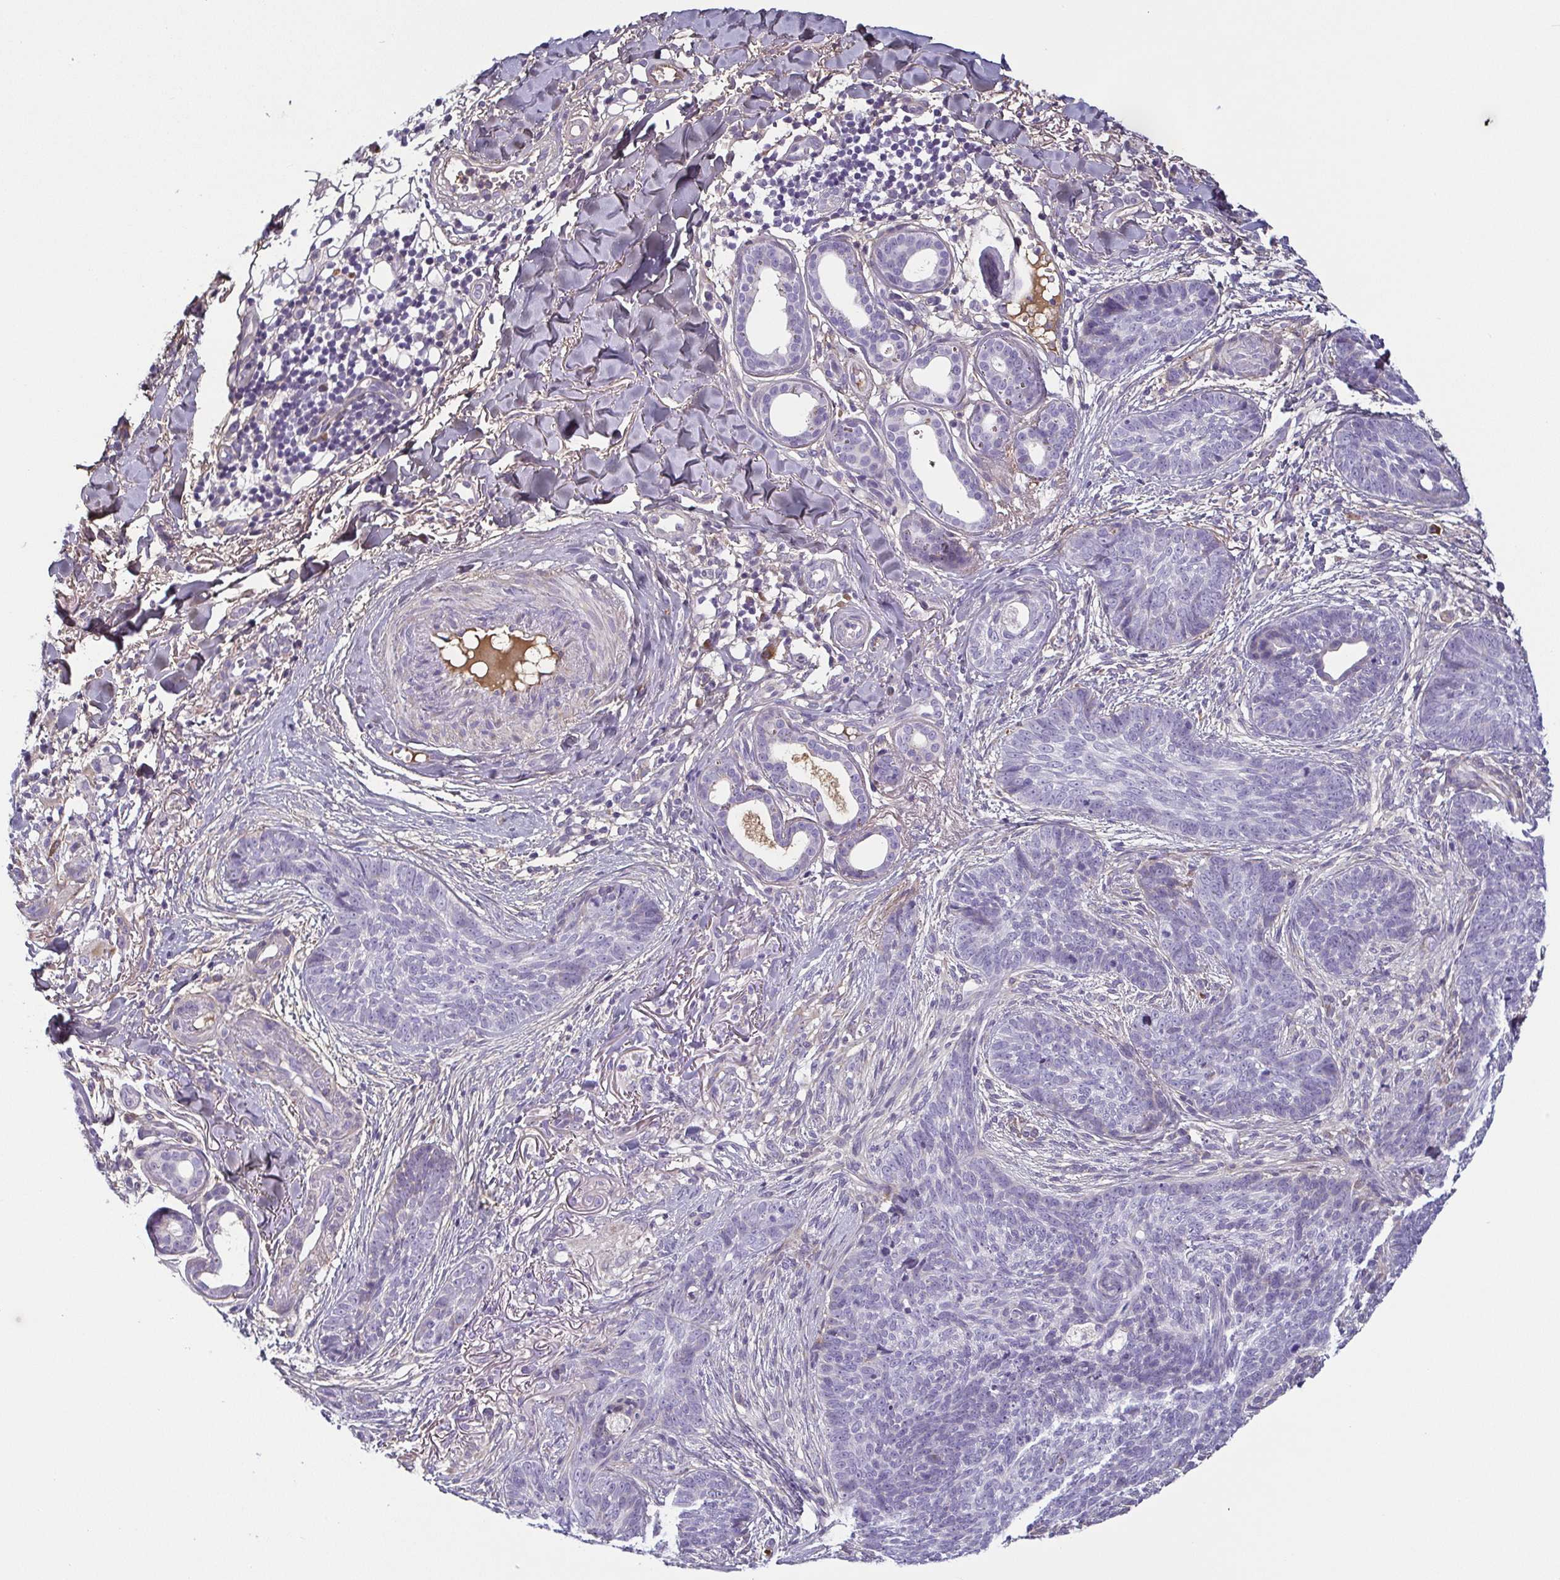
{"staining": {"intensity": "negative", "quantity": "none", "location": "none"}, "tissue": "skin cancer", "cell_type": "Tumor cells", "image_type": "cancer", "snomed": [{"axis": "morphology", "description": "Basal cell carcinoma"}, {"axis": "topography", "description": "Skin"}, {"axis": "topography", "description": "Skin of face"}], "caption": "This is an IHC micrograph of human basal cell carcinoma (skin). There is no expression in tumor cells.", "gene": "ECM1", "patient": {"sex": "male", "age": 88}}